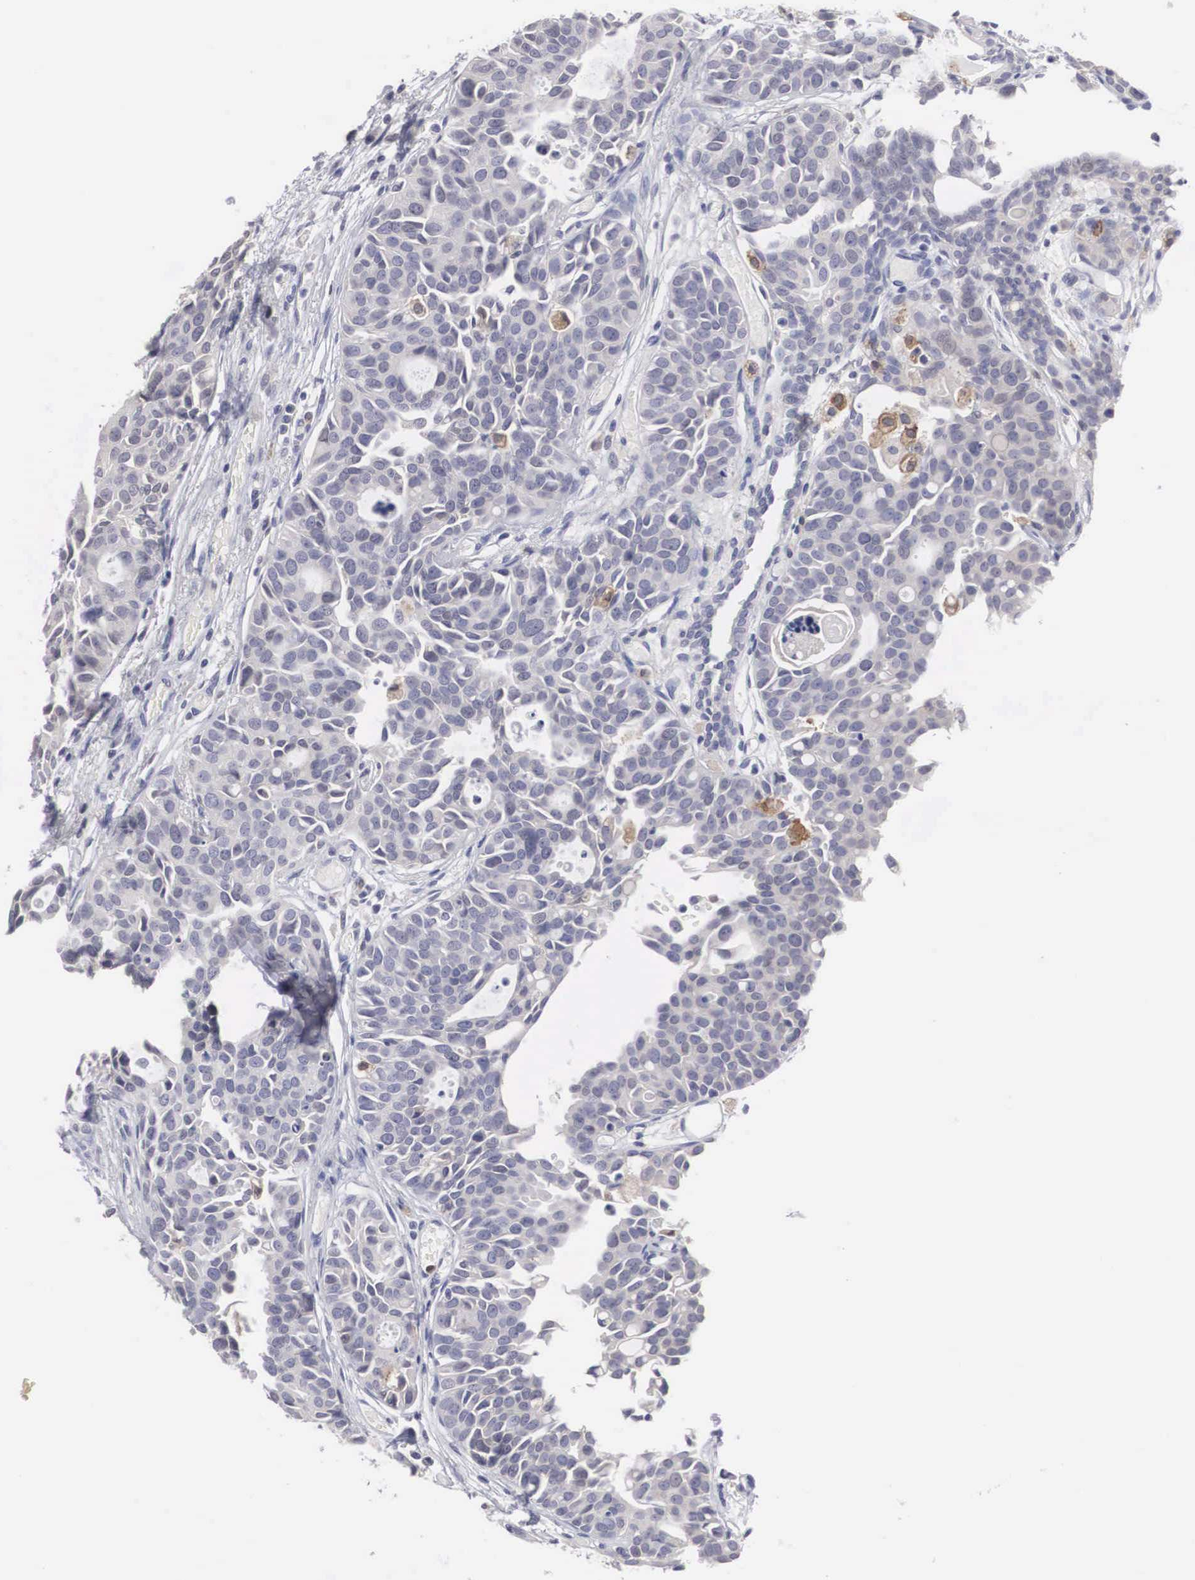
{"staining": {"intensity": "weak", "quantity": "<25%", "location": "cytoplasmic/membranous"}, "tissue": "urothelial cancer", "cell_type": "Tumor cells", "image_type": "cancer", "snomed": [{"axis": "morphology", "description": "Urothelial carcinoma, High grade"}, {"axis": "topography", "description": "Urinary bladder"}], "caption": "Urothelial cancer stained for a protein using immunohistochemistry (IHC) demonstrates no expression tumor cells.", "gene": "HMOX1", "patient": {"sex": "male", "age": 78}}